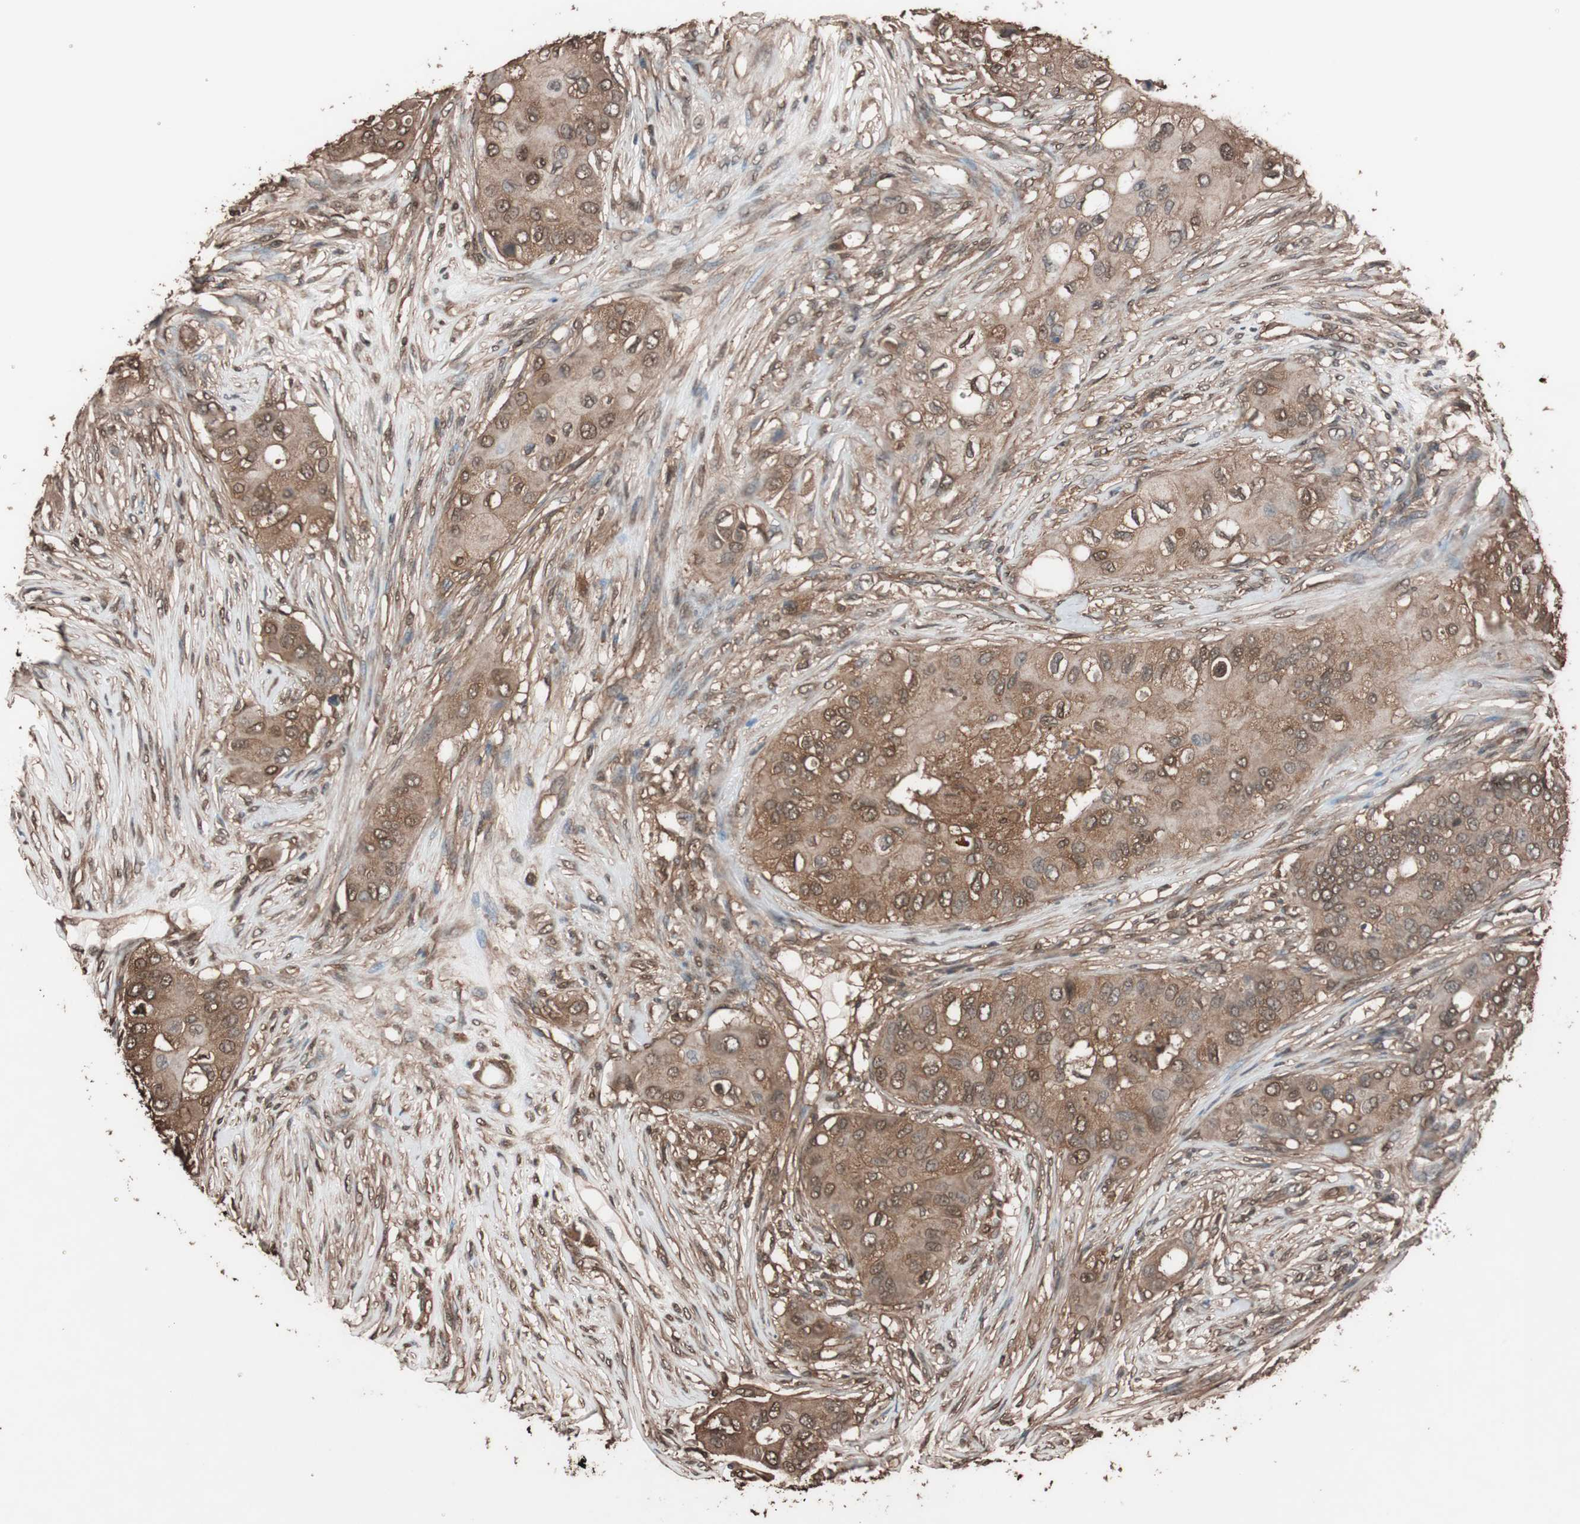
{"staining": {"intensity": "strong", "quantity": ">75%", "location": "cytoplasmic/membranous"}, "tissue": "breast cancer", "cell_type": "Tumor cells", "image_type": "cancer", "snomed": [{"axis": "morphology", "description": "Normal tissue, NOS"}, {"axis": "morphology", "description": "Duct carcinoma"}, {"axis": "topography", "description": "Breast"}], "caption": "IHC photomicrograph of breast cancer (invasive ductal carcinoma) stained for a protein (brown), which demonstrates high levels of strong cytoplasmic/membranous expression in approximately >75% of tumor cells.", "gene": "CALM2", "patient": {"sex": "female", "age": 49}}